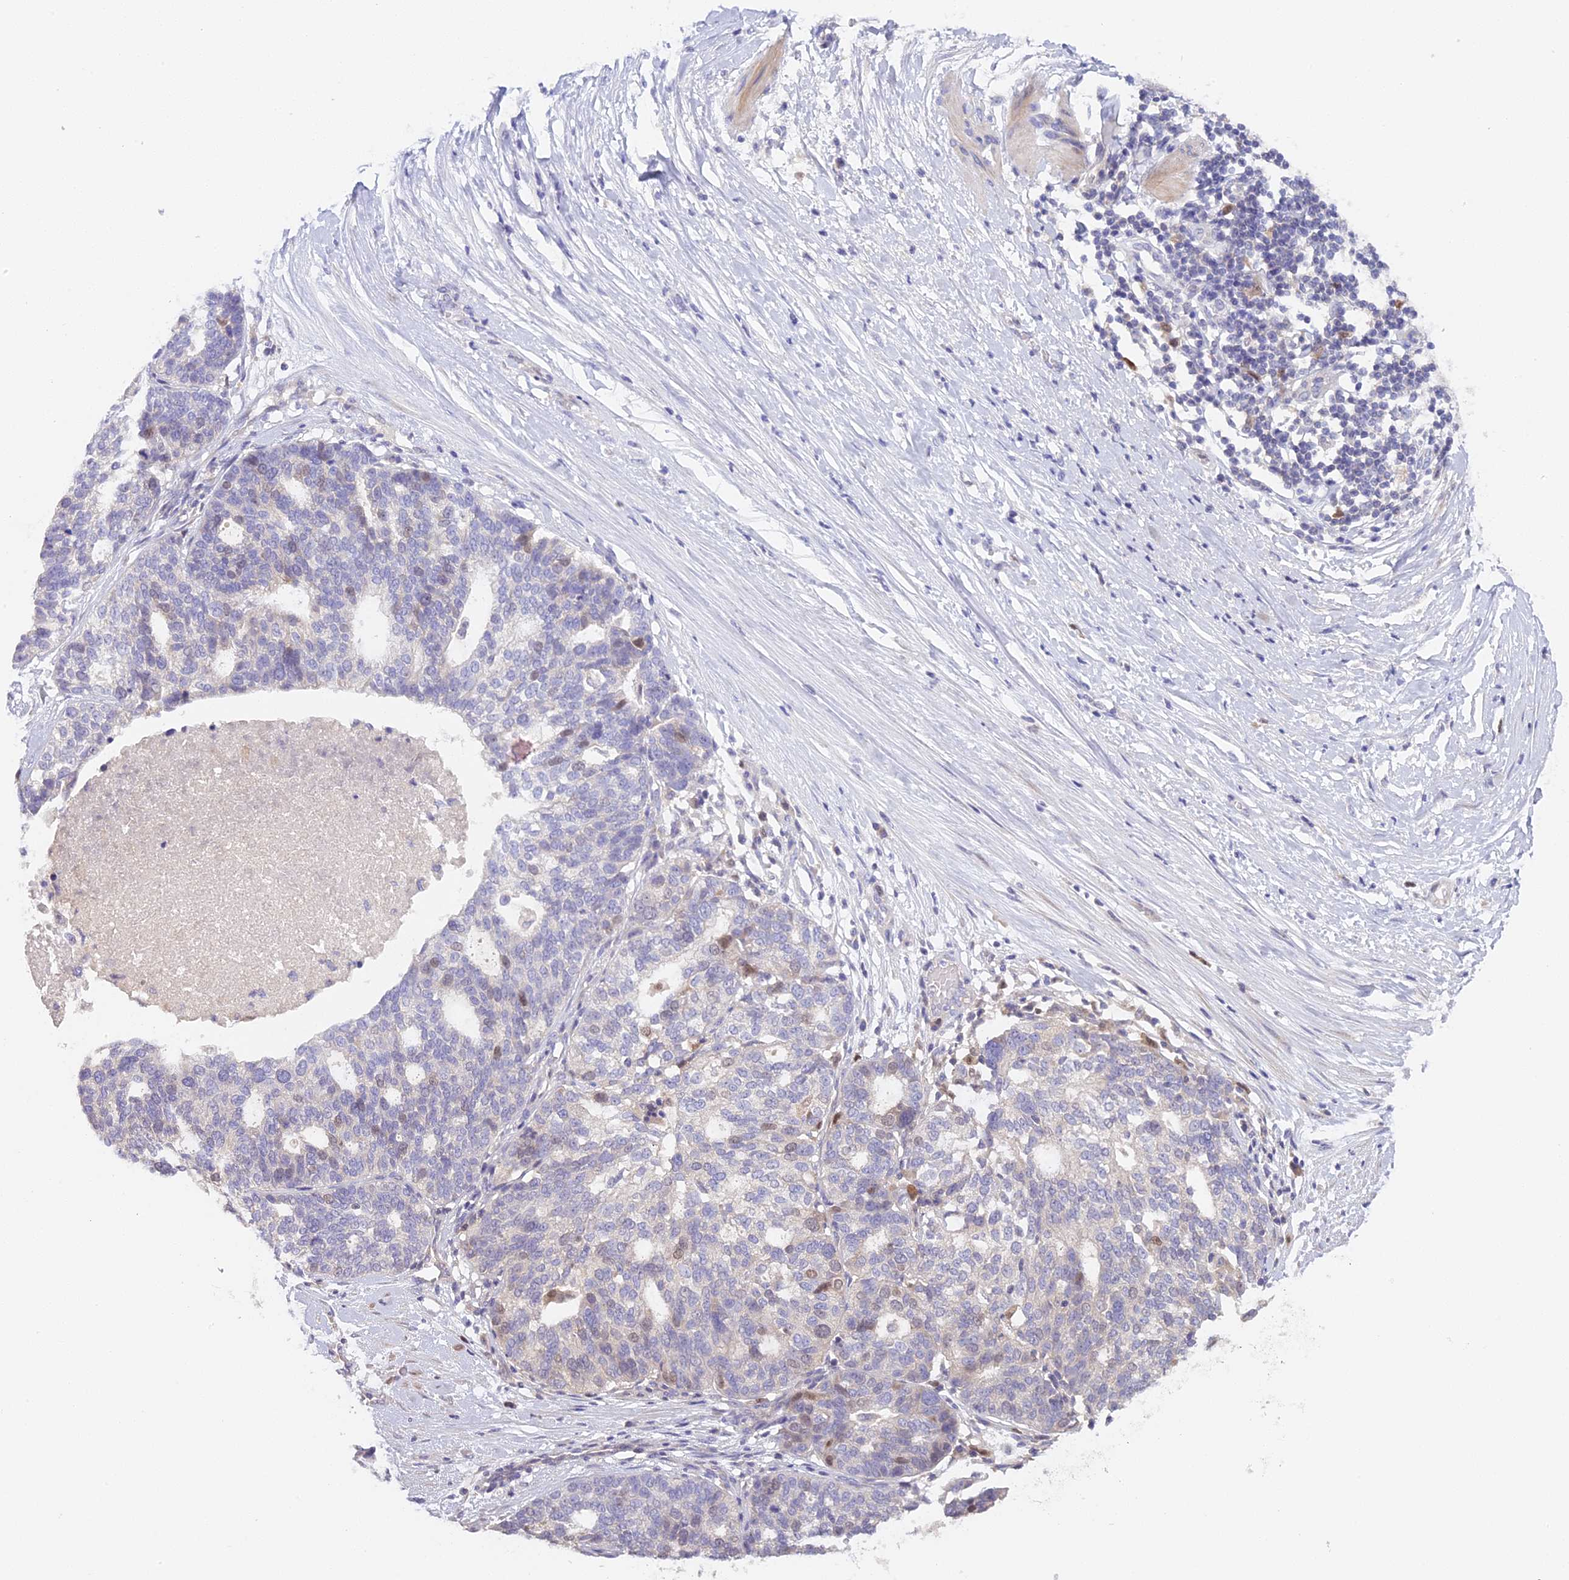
{"staining": {"intensity": "weak", "quantity": "<25%", "location": "nuclear"}, "tissue": "ovarian cancer", "cell_type": "Tumor cells", "image_type": "cancer", "snomed": [{"axis": "morphology", "description": "Cystadenocarcinoma, serous, NOS"}, {"axis": "topography", "description": "Ovary"}], "caption": "High power microscopy image of an immunohistochemistry photomicrograph of ovarian cancer (serous cystadenocarcinoma), revealing no significant positivity in tumor cells.", "gene": "RAD51", "patient": {"sex": "female", "age": 59}}